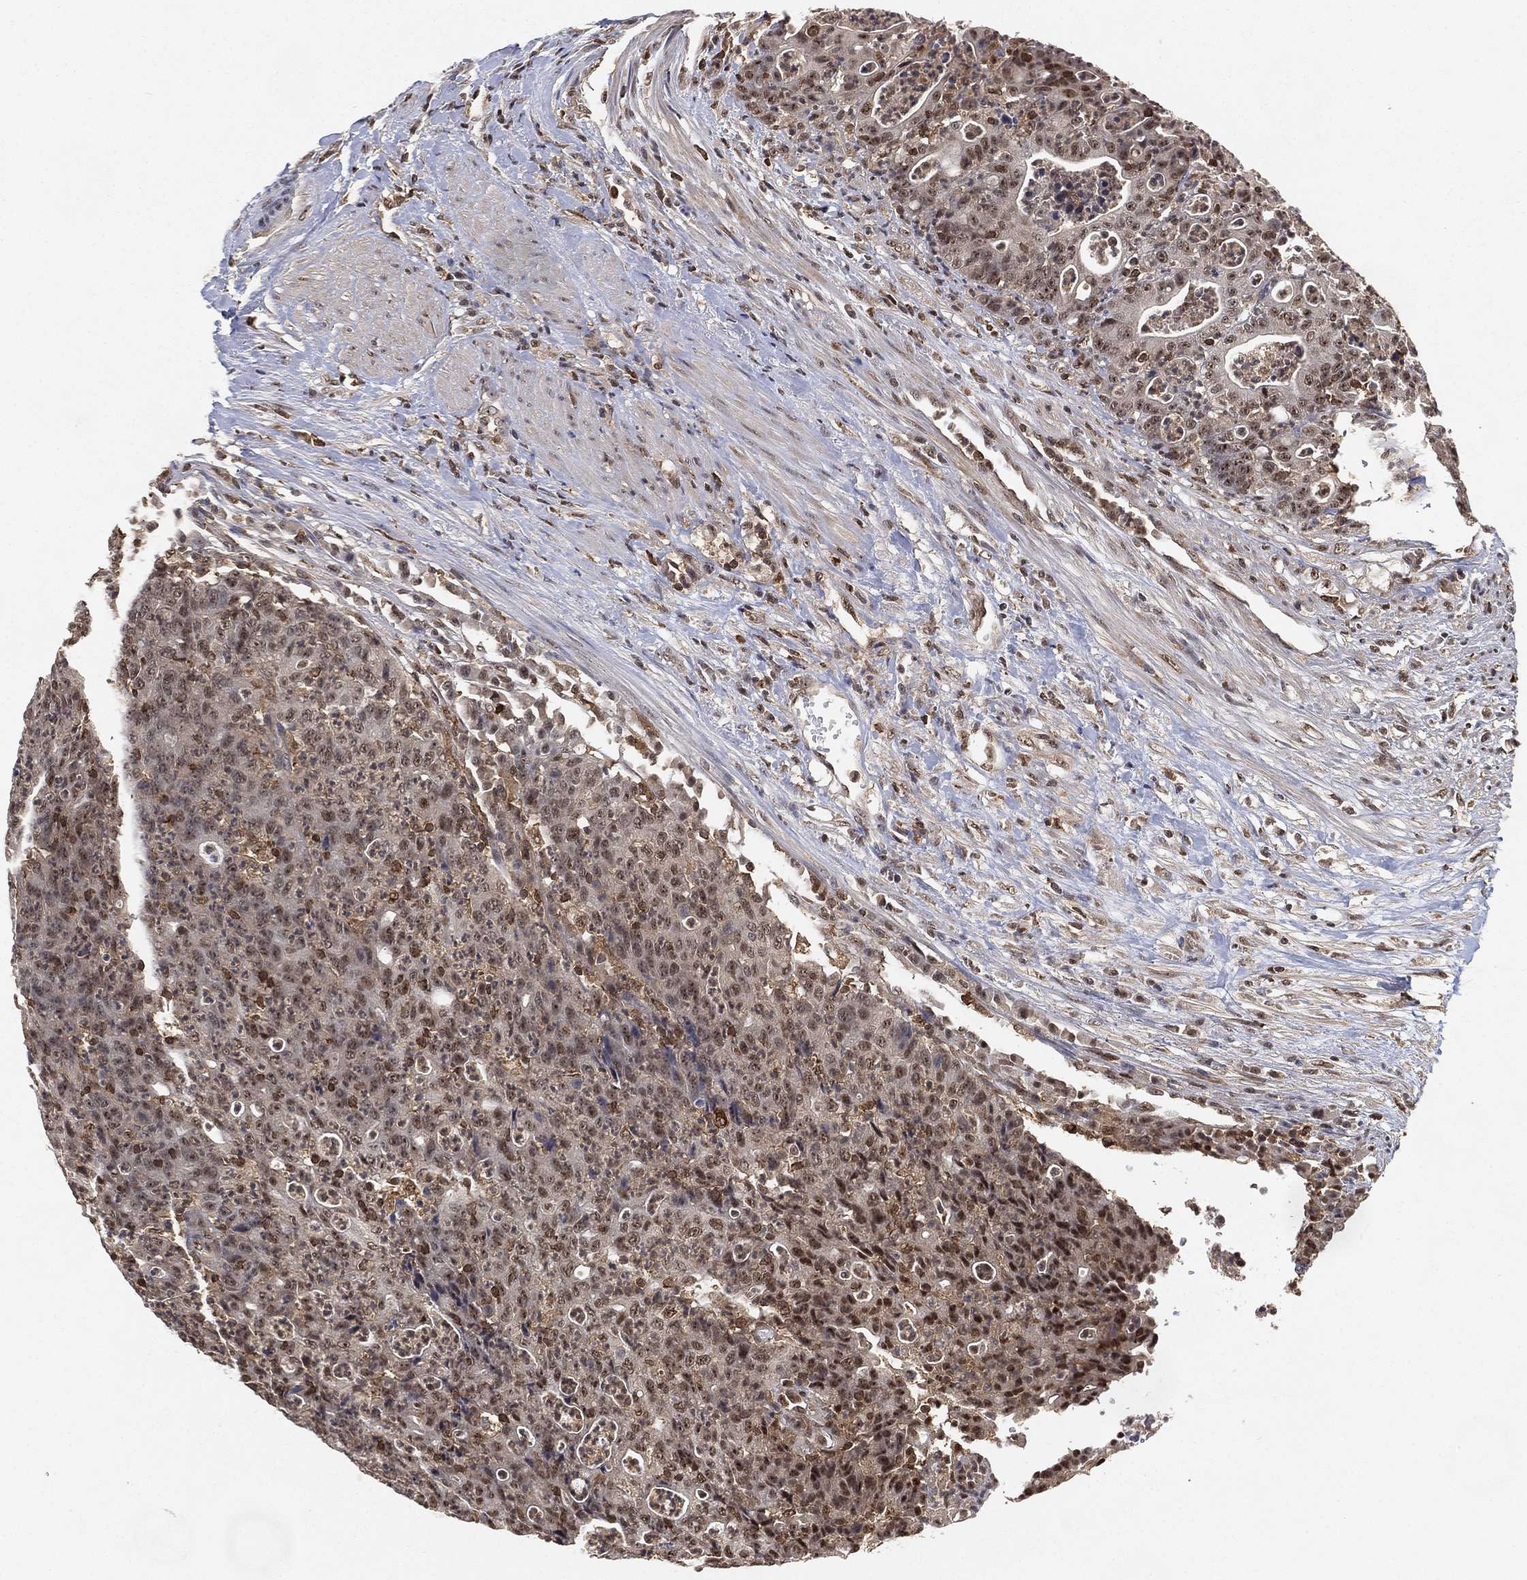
{"staining": {"intensity": "moderate", "quantity": "<25%", "location": "nuclear"}, "tissue": "colorectal cancer", "cell_type": "Tumor cells", "image_type": "cancer", "snomed": [{"axis": "morphology", "description": "Adenocarcinoma, NOS"}, {"axis": "topography", "description": "Colon"}], "caption": "There is low levels of moderate nuclear expression in tumor cells of colorectal cancer (adenocarcinoma), as demonstrated by immunohistochemical staining (brown color).", "gene": "WDR26", "patient": {"sex": "male", "age": 70}}